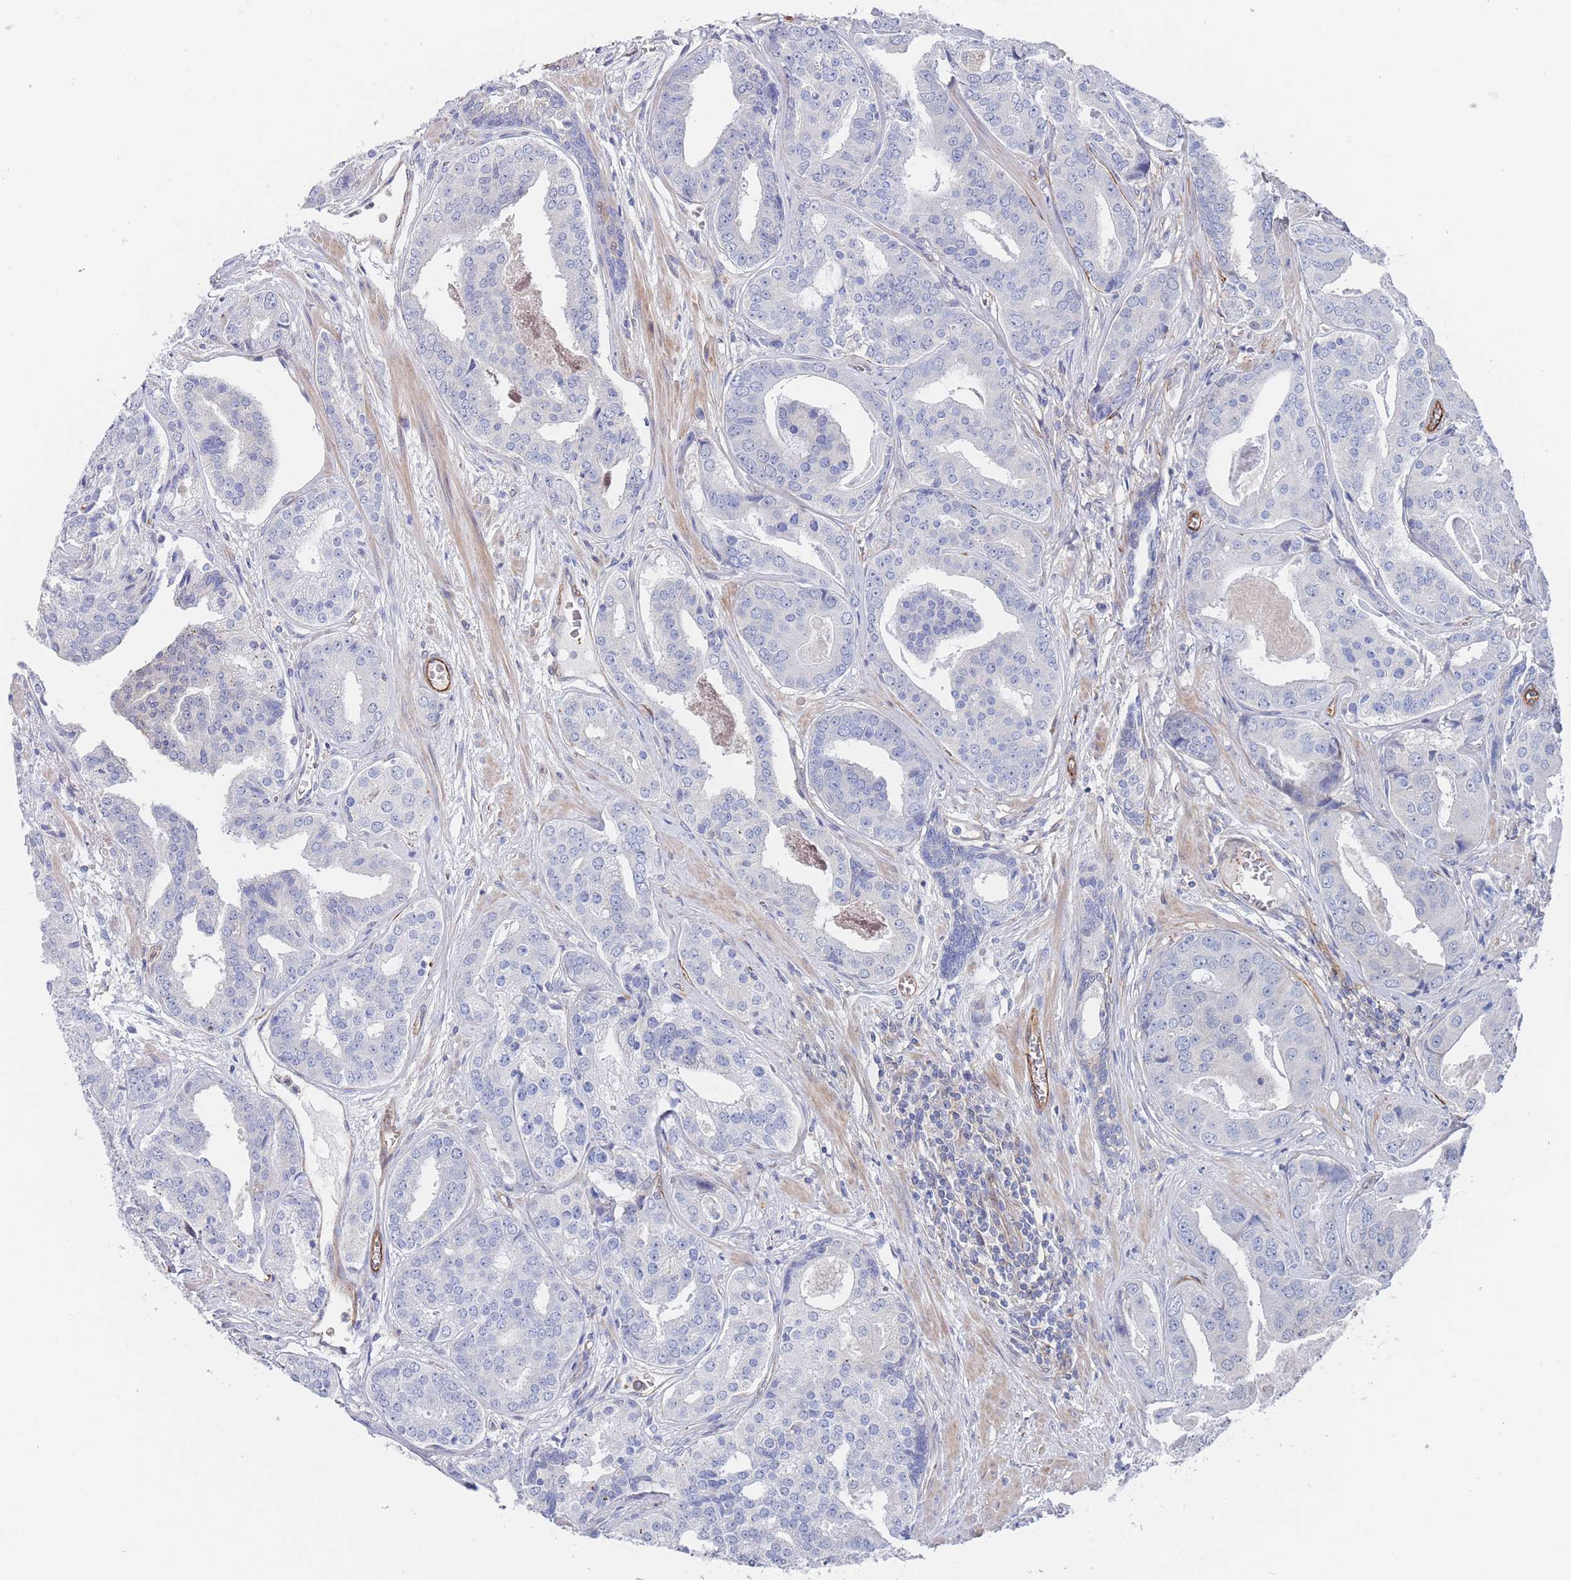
{"staining": {"intensity": "negative", "quantity": "none", "location": "none"}, "tissue": "prostate cancer", "cell_type": "Tumor cells", "image_type": "cancer", "snomed": [{"axis": "morphology", "description": "Adenocarcinoma, High grade"}, {"axis": "topography", "description": "Prostate"}], "caption": "IHC histopathology image of neoplastic tissue: human prostate cancer (high-grade adenocarcinoma) stained with DAB shows no significant protein staining in tumor cells.", "gene": "G6PC1", "patient": {"sex": "male", "age": 71}}